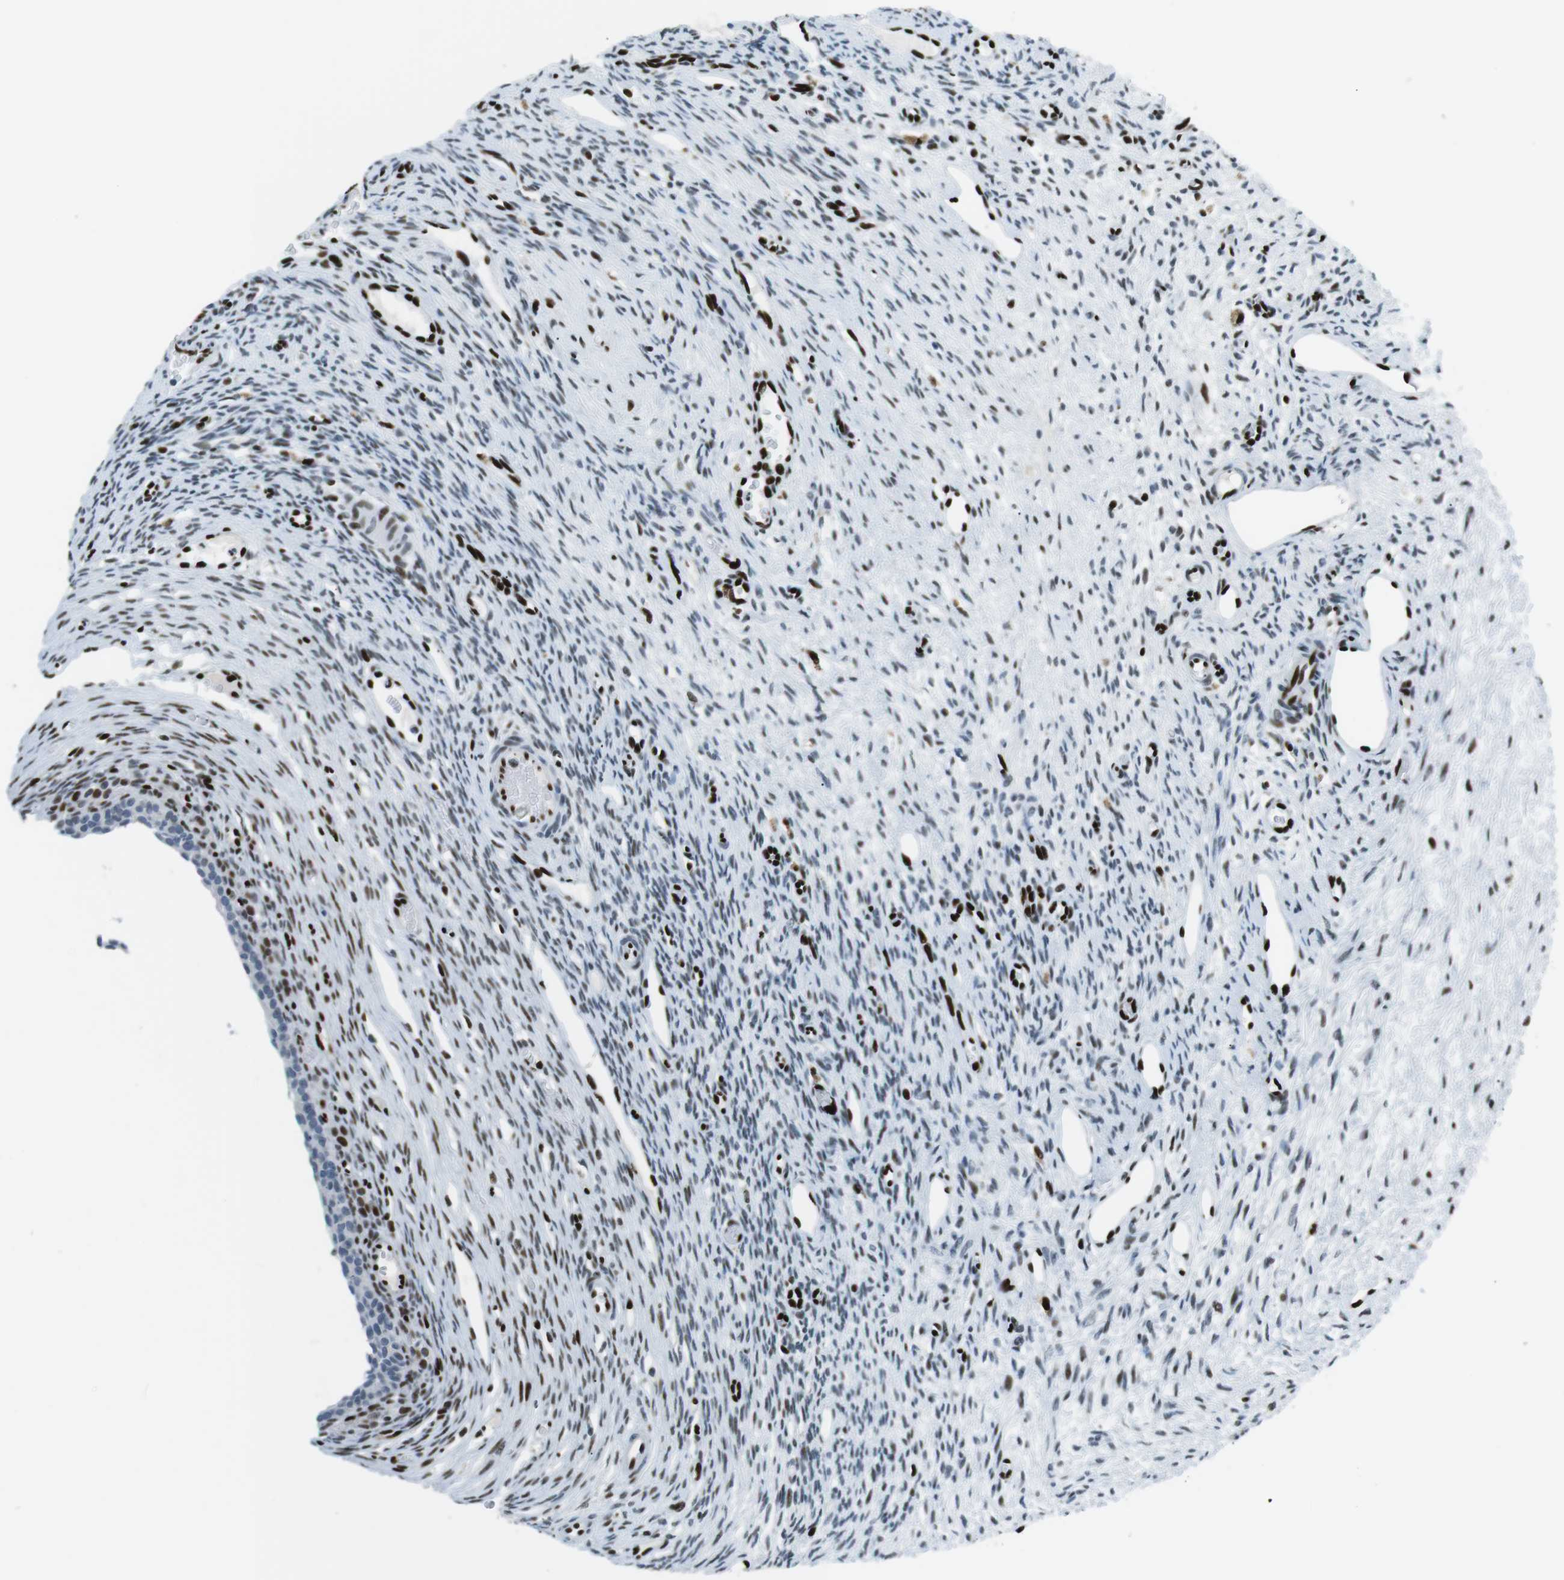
{"staining": {"intensity": "moderate", "quantity": "25%-75%", "location": "nuclear"}, "tissue": "ovary", "cell_type": "Ovarian stroma cells", "image_type": "normal", "snomed": [{"axis": "morphology", "description": "Normal tissue, NOS"}, {"axis": "topography", "description": "Ovary"}], "caption": "Approximately 25%-75% of ovarian stroma cells in normal human ovary display moderate nuclear protein positivity as visualized by brown immunohistochemical staining.", "gene": "PML", "patient": {"sex": "female", "age": 33}}